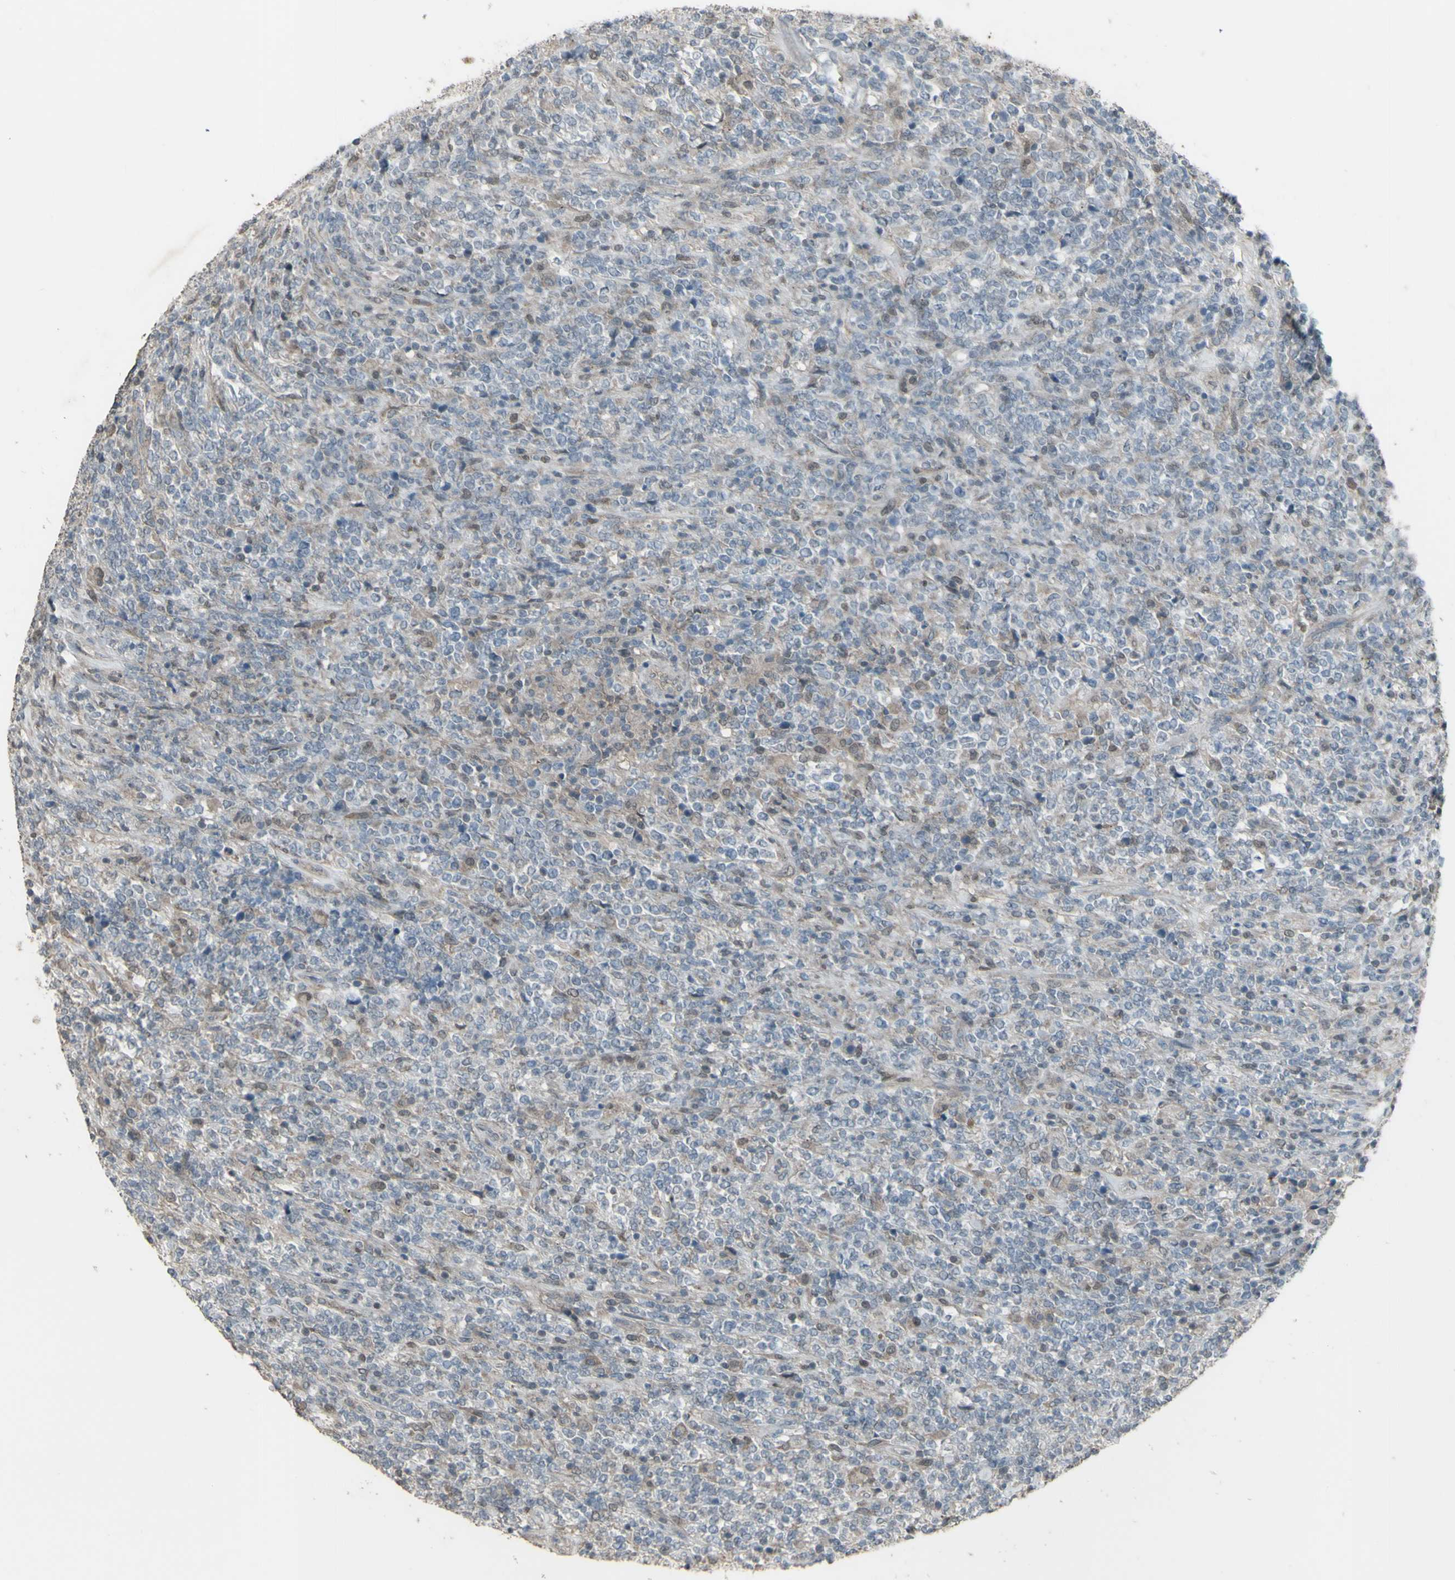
{"staining": {"intensity": "negative", "quantity": "none", "location": "none"}, "tissue": "lymphoma", "cell_type": "Tumor cells", "image_type": "cancer", "snomed": [{"axis": "morphology", "description": "Malignant lymphoma, non-Hodgkin's type, High grade"}, {"axis": "topography", "description": "Soft tissue"}], "caption": "Lymphoma was stained to show a protein in brown. There is no significant expression in tumor cells. (DAB (3,3'-diaminobenzidine) IHC with hematoxylin counter stain).", "gene": "FXYD3", "patient": {"sex": "male", "age": 18}}